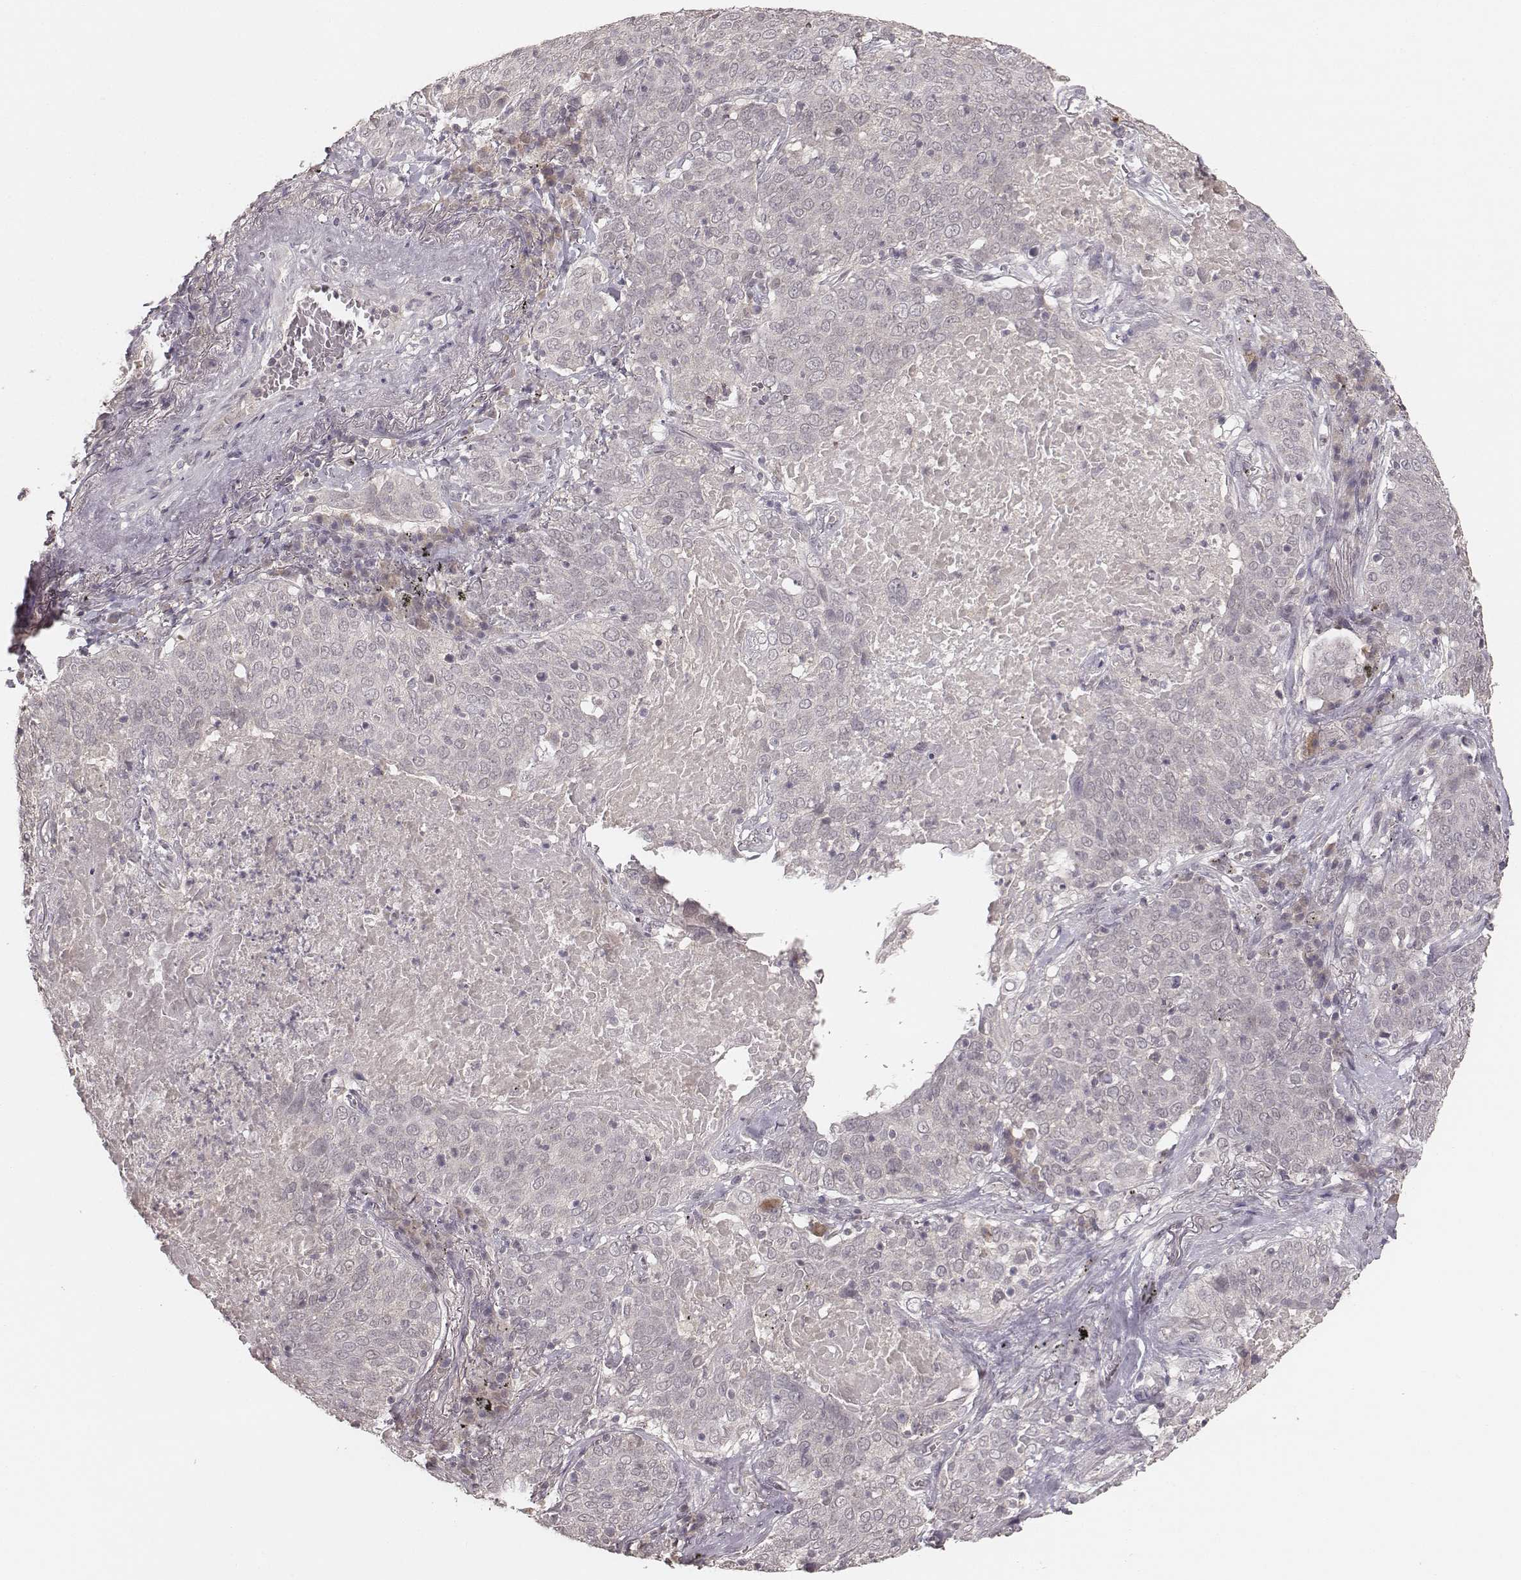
{"staining": {"intensity": "negative", "quantity": "none", "location": "none"}, "tissue": "lung cancer", "cell_type": "Tumor cells", "image_type": "cancer", "snomed": [{"axis": "morphology", "description": "Squamous cell carcinoma, NOS"}, {"axis": "topography", "description": "Lung"}], "caption": "Immunohistochemistry of lung cancer exhibits no positivity in tumor cells.", "gene": "LY6K", "patient": {"sex": "male", "age": 82}}